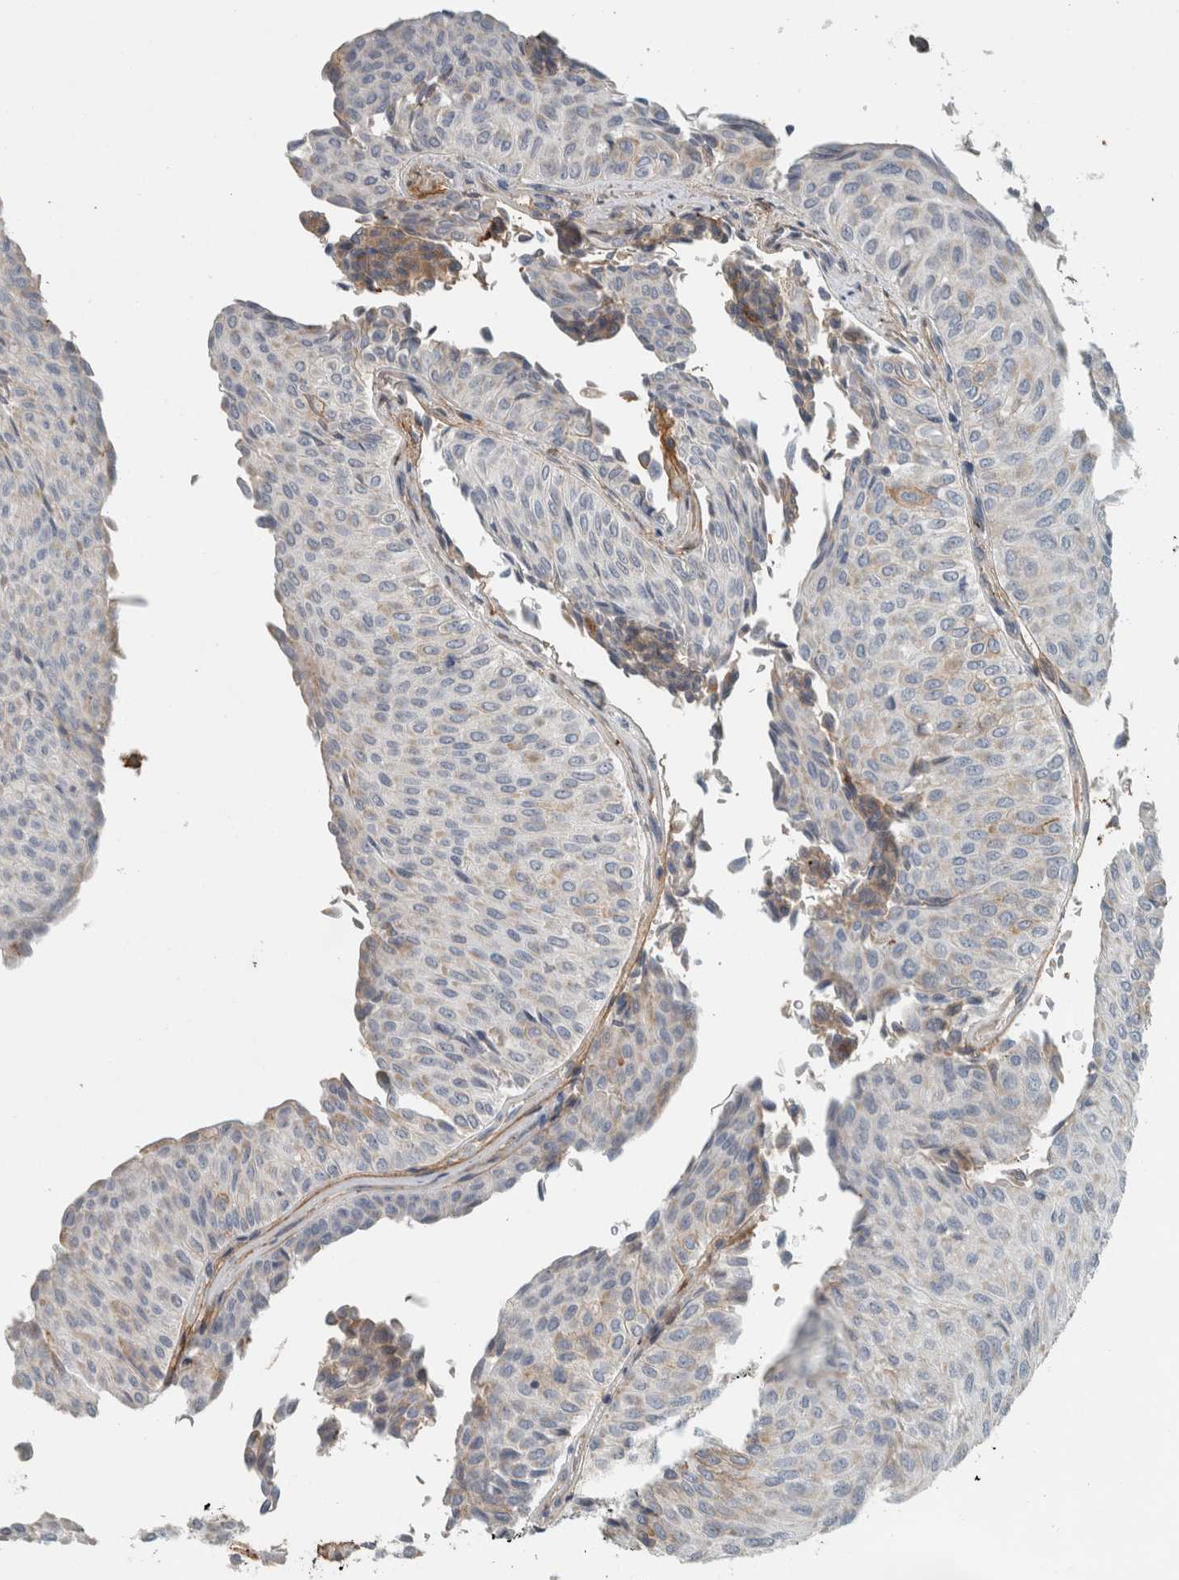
{"staining": {"intensity": "weak", "quantity": "<25%", "location": "cytoplasmic/membranous"}, "tissue": "urothelial cancer", "cell_type": "Tumor cells", "image_type": "cancer", "snomed": [{"axis": "morphology", "description": "Urothelial carcinoma, Low grade"}, {"axis": "topography", "description": "Urinary bladder"}], "caption": "This is an IHC micrograph of human urothelial carcinoma (low-grade). There is no expression in tumor cells.", "gene": "FN1", "patient": {"sex": "male", "age": 78}}